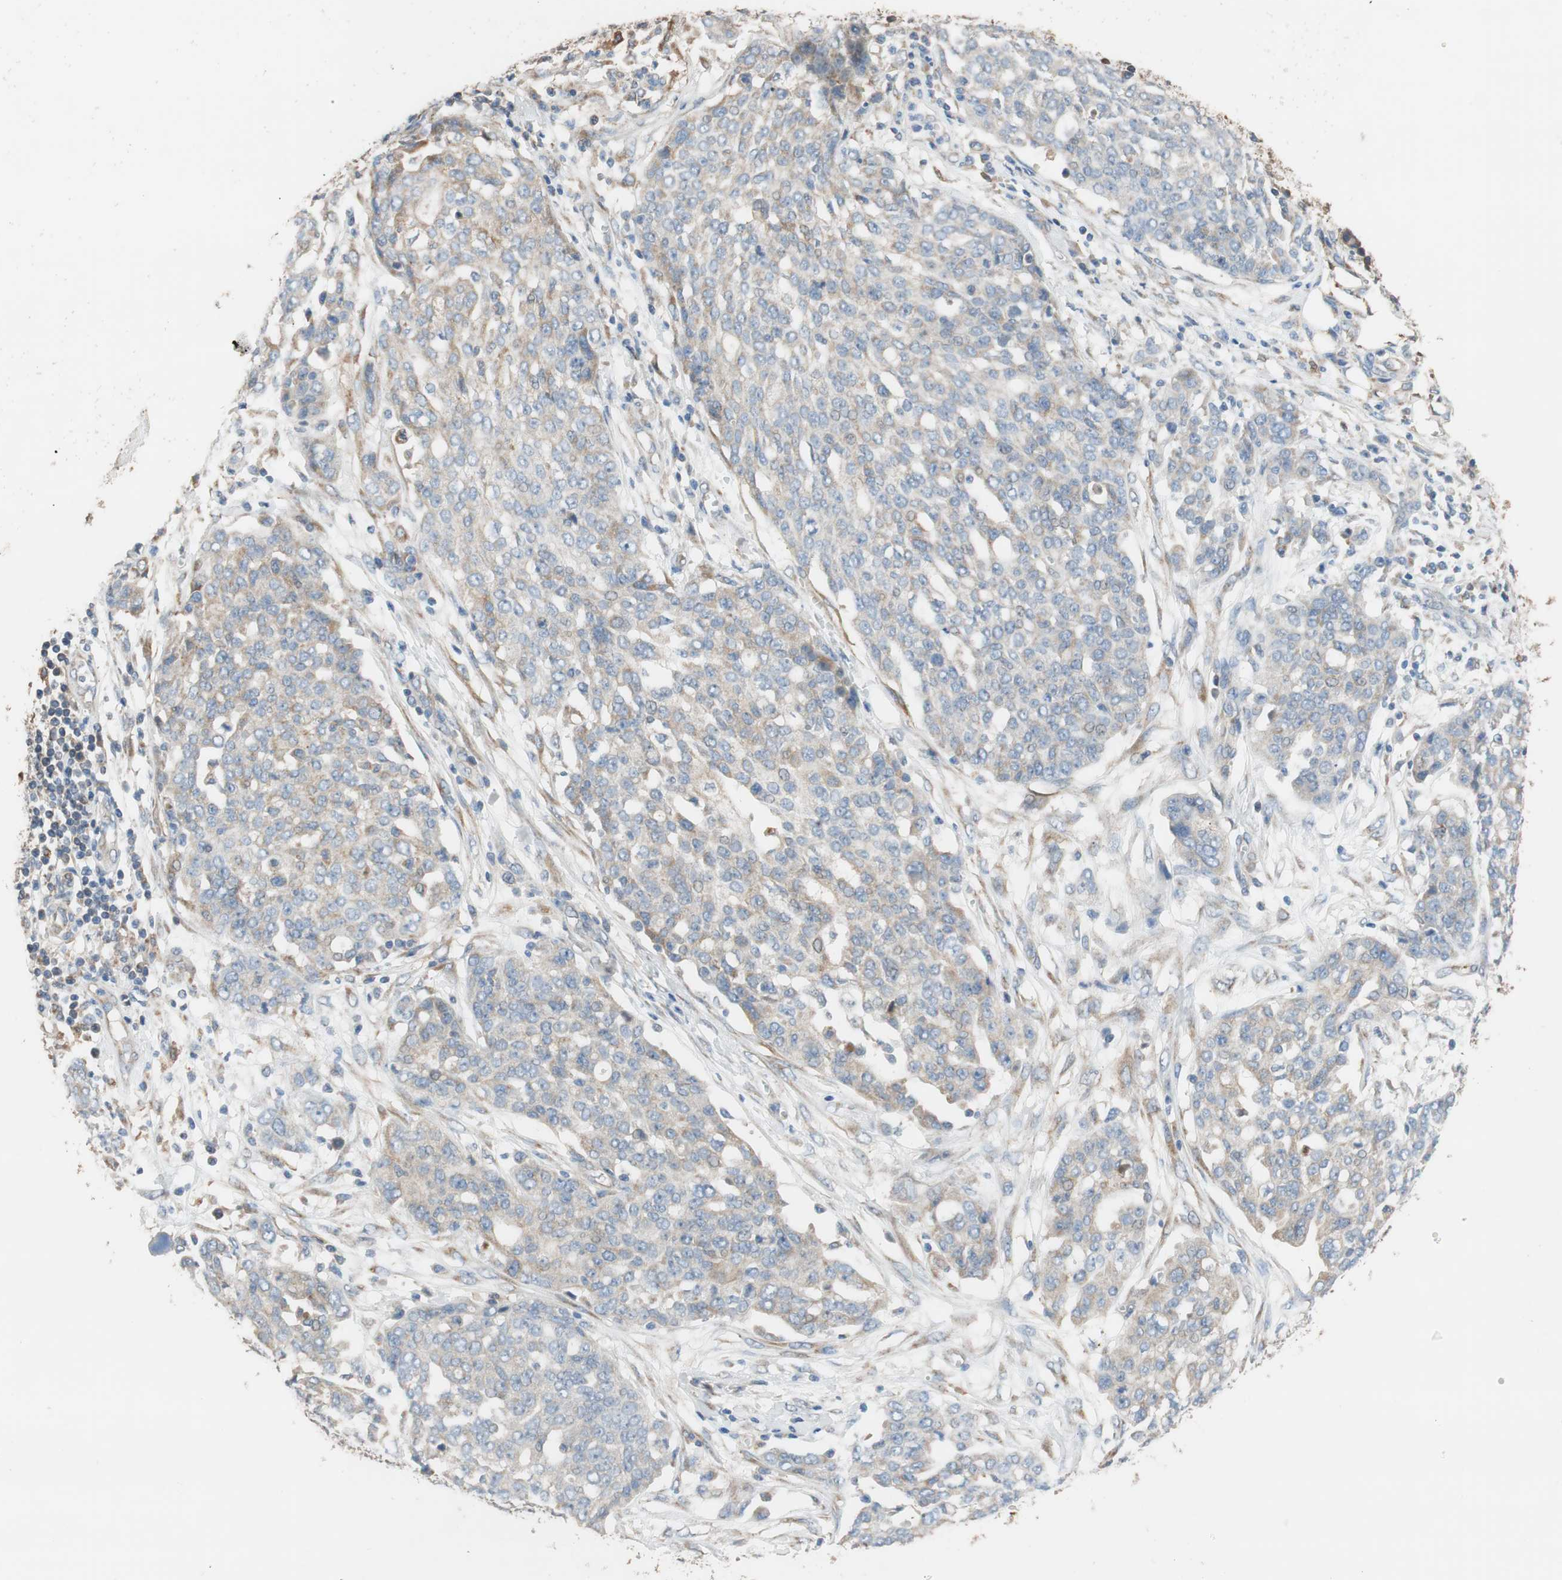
{"staining": {"intensity": "moderate", "quantity": "25%-75%", "location": "cytoplasmic/membranous"}, "tissue": "ovarian cancer", "cell_type": "Tumor cells", "image_type": "cancer", "snomed": [{"axis": "morphology", "description": "Cystadenocarcinoma, serous, NOS"}, {"axis": "topography", "description": "Soft tissue"}, {"axis": "topography", "description": "Ovary"}], "caption": "IHC micrograph of neoplastic tissue: serous cystadenocarcinoma (ovarian) stained using immunohistochemistry (IHC) shows medium levels of moderate protein expression localized specifically in the cytoplasmic/membranous of tumor cells, appearing as a cytoplasmic/membranous brown color.", "gene": "ALDH1A2", "patient": {"sex": "female", "age": 57}}